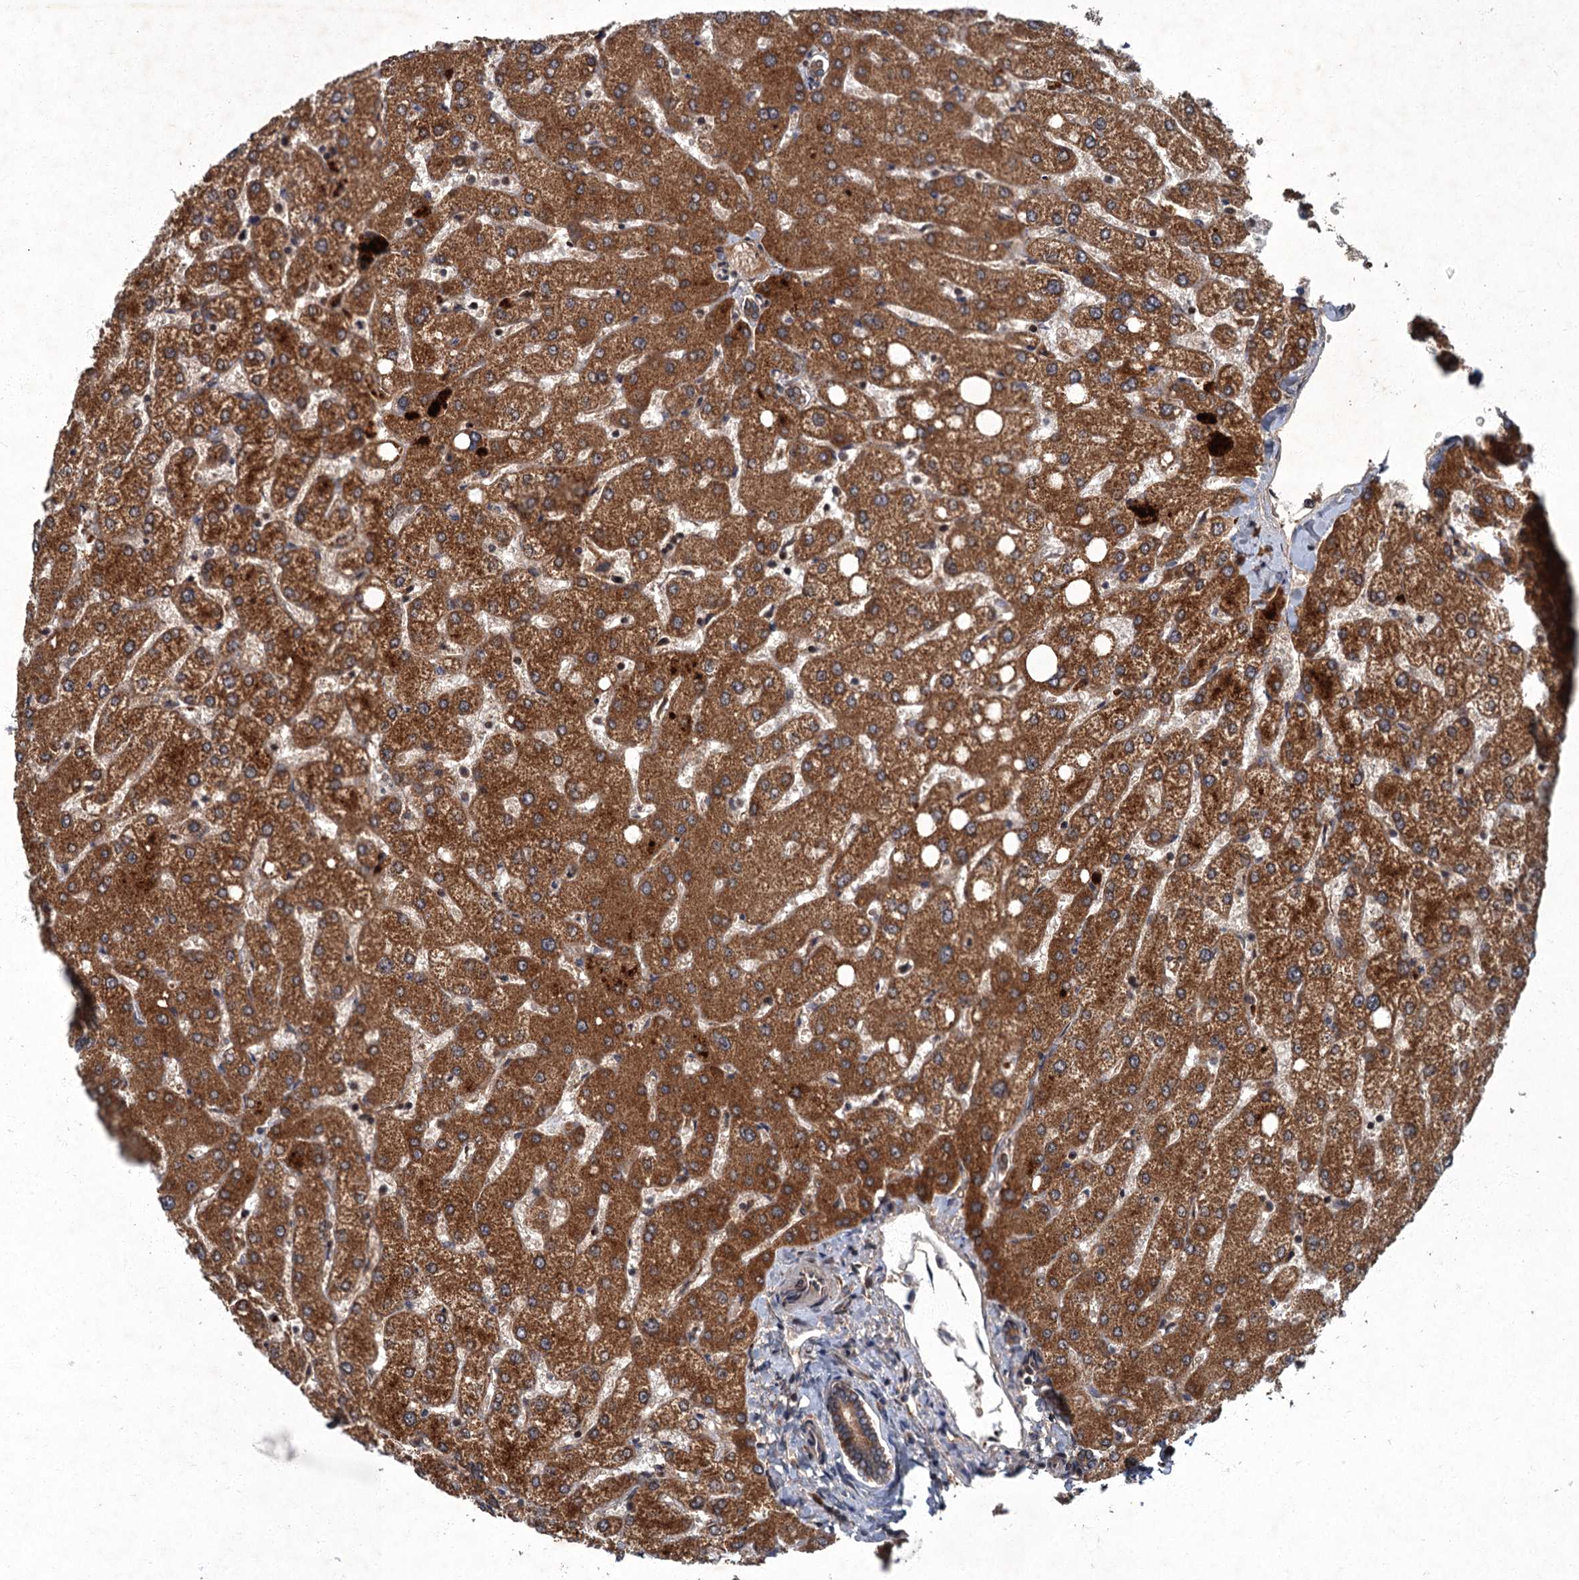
{"staining": {"intensity": "moderate", "quantity": ">75%", "location": "cytoplasmic/membranous"}, "tissue": "liver", "cell_type": "Cholangiocytes", "image_type": "normal", "snomed": [{"axis": "morphology", "description": "Normal tissue, NOS"}, {"axis": "topography", "description": "Liver"}], "caption": "Brown immunohistochemical staining in benign liver shows moderate cytoplasmic/membranous positivity in approximately >75% of cholangiocytes. Using DAB (3,3'-diaminobenzidine) (brown) and hematoxylin (blue) stains, captured at high magnification using brightfield microscopy.", "gene": "SLC11A2", "patient": {"sex": "female", "age": 54}}